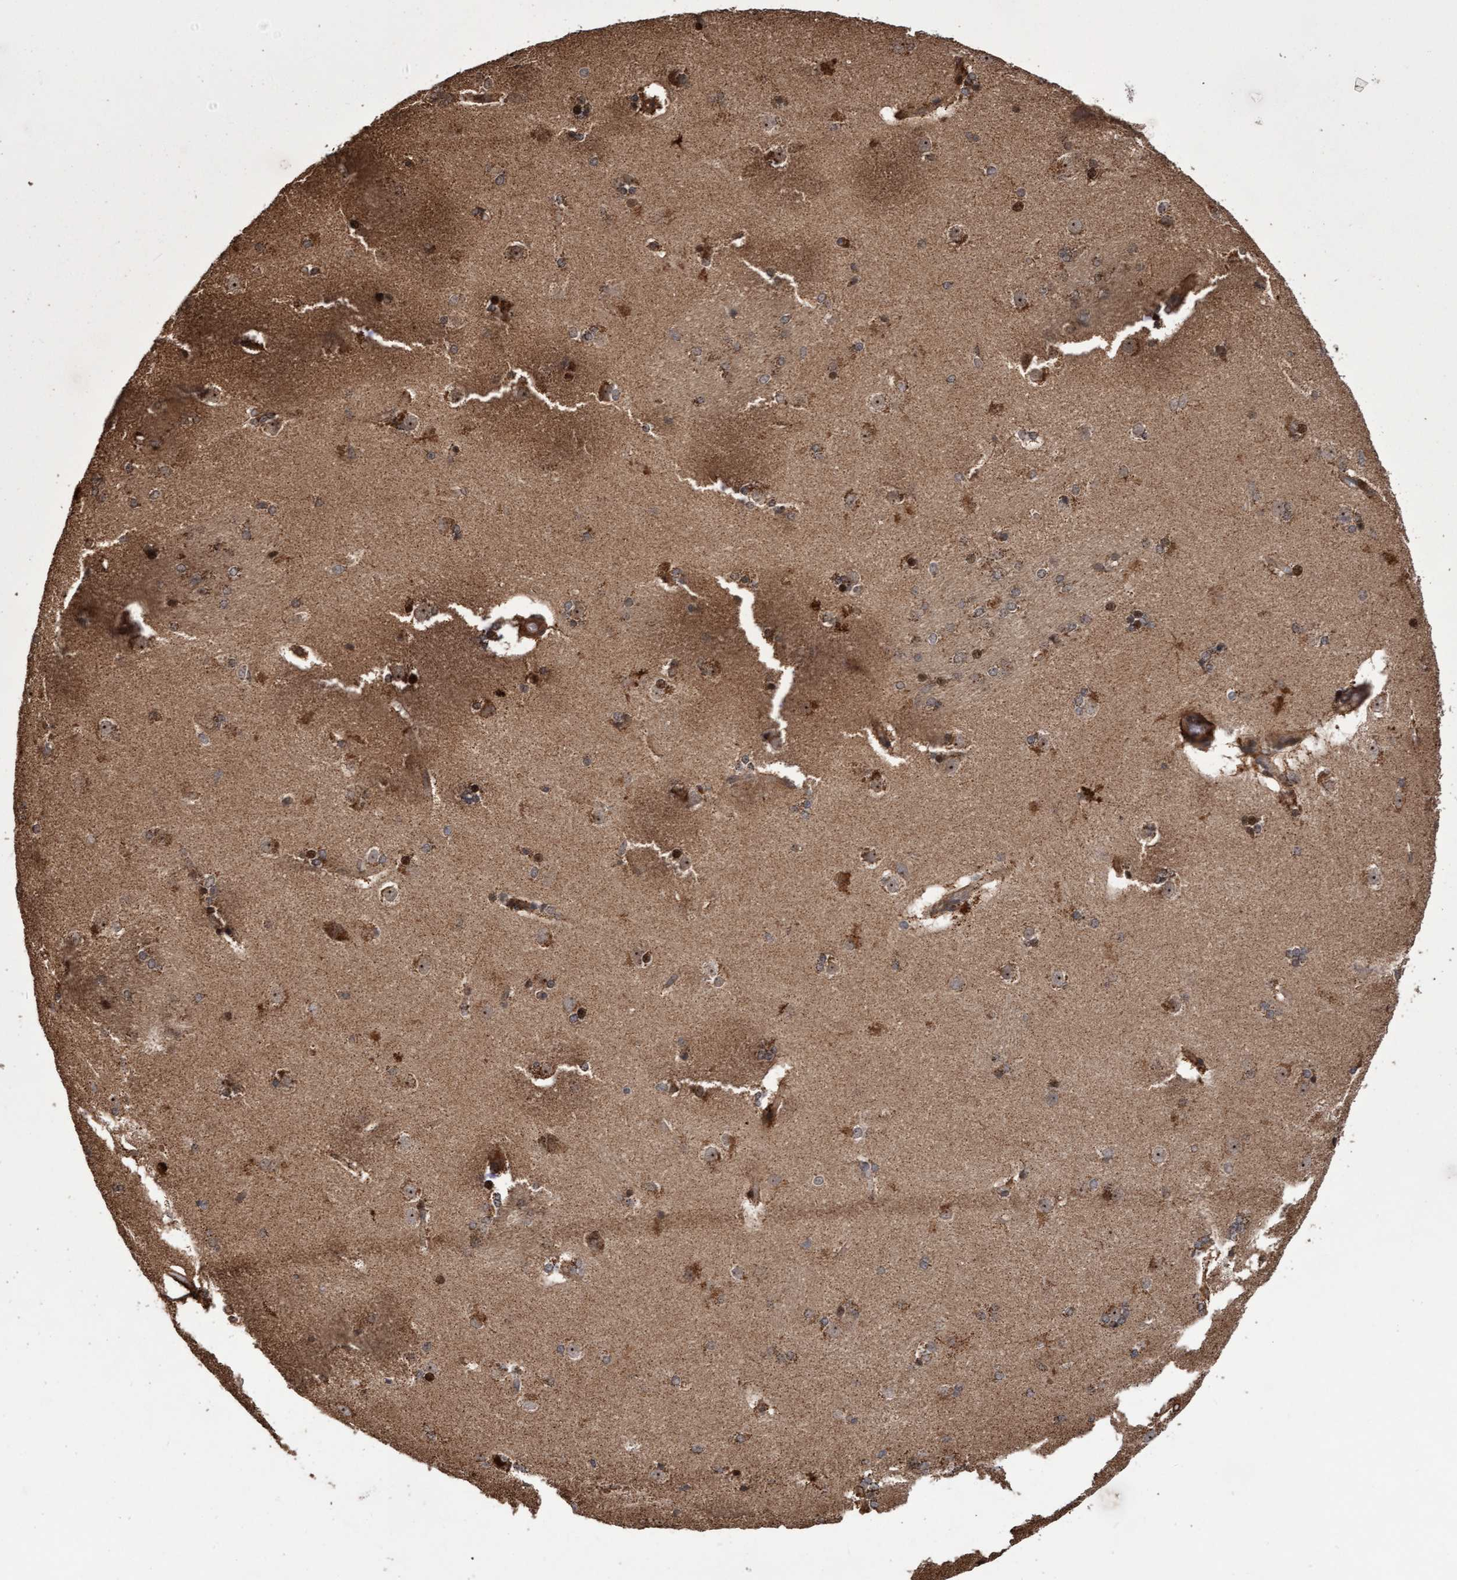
{"staining": {"intensity": "moderate", "quantity": ">75%", "location": "cytoplasmic/membranous"}, "tissue": "caudate", "cell_type": "Glial cells", "image_type": "normal", "snomed": [{"axis": "morphology", "description": "Normal tissue, NOS"}, {"axis": "topography", "description": "Lateral ventricle wall"}], "caption": "IHC (DAB) staining of unremarkable human caudate exhibits moderate cytoplasmic/membranous protein positivity in about >75% of glial cells. (IHC, brightfield microscopy, high magnification).", "gene": "PECR", "patient": {"sex": "female", "age": 19}}